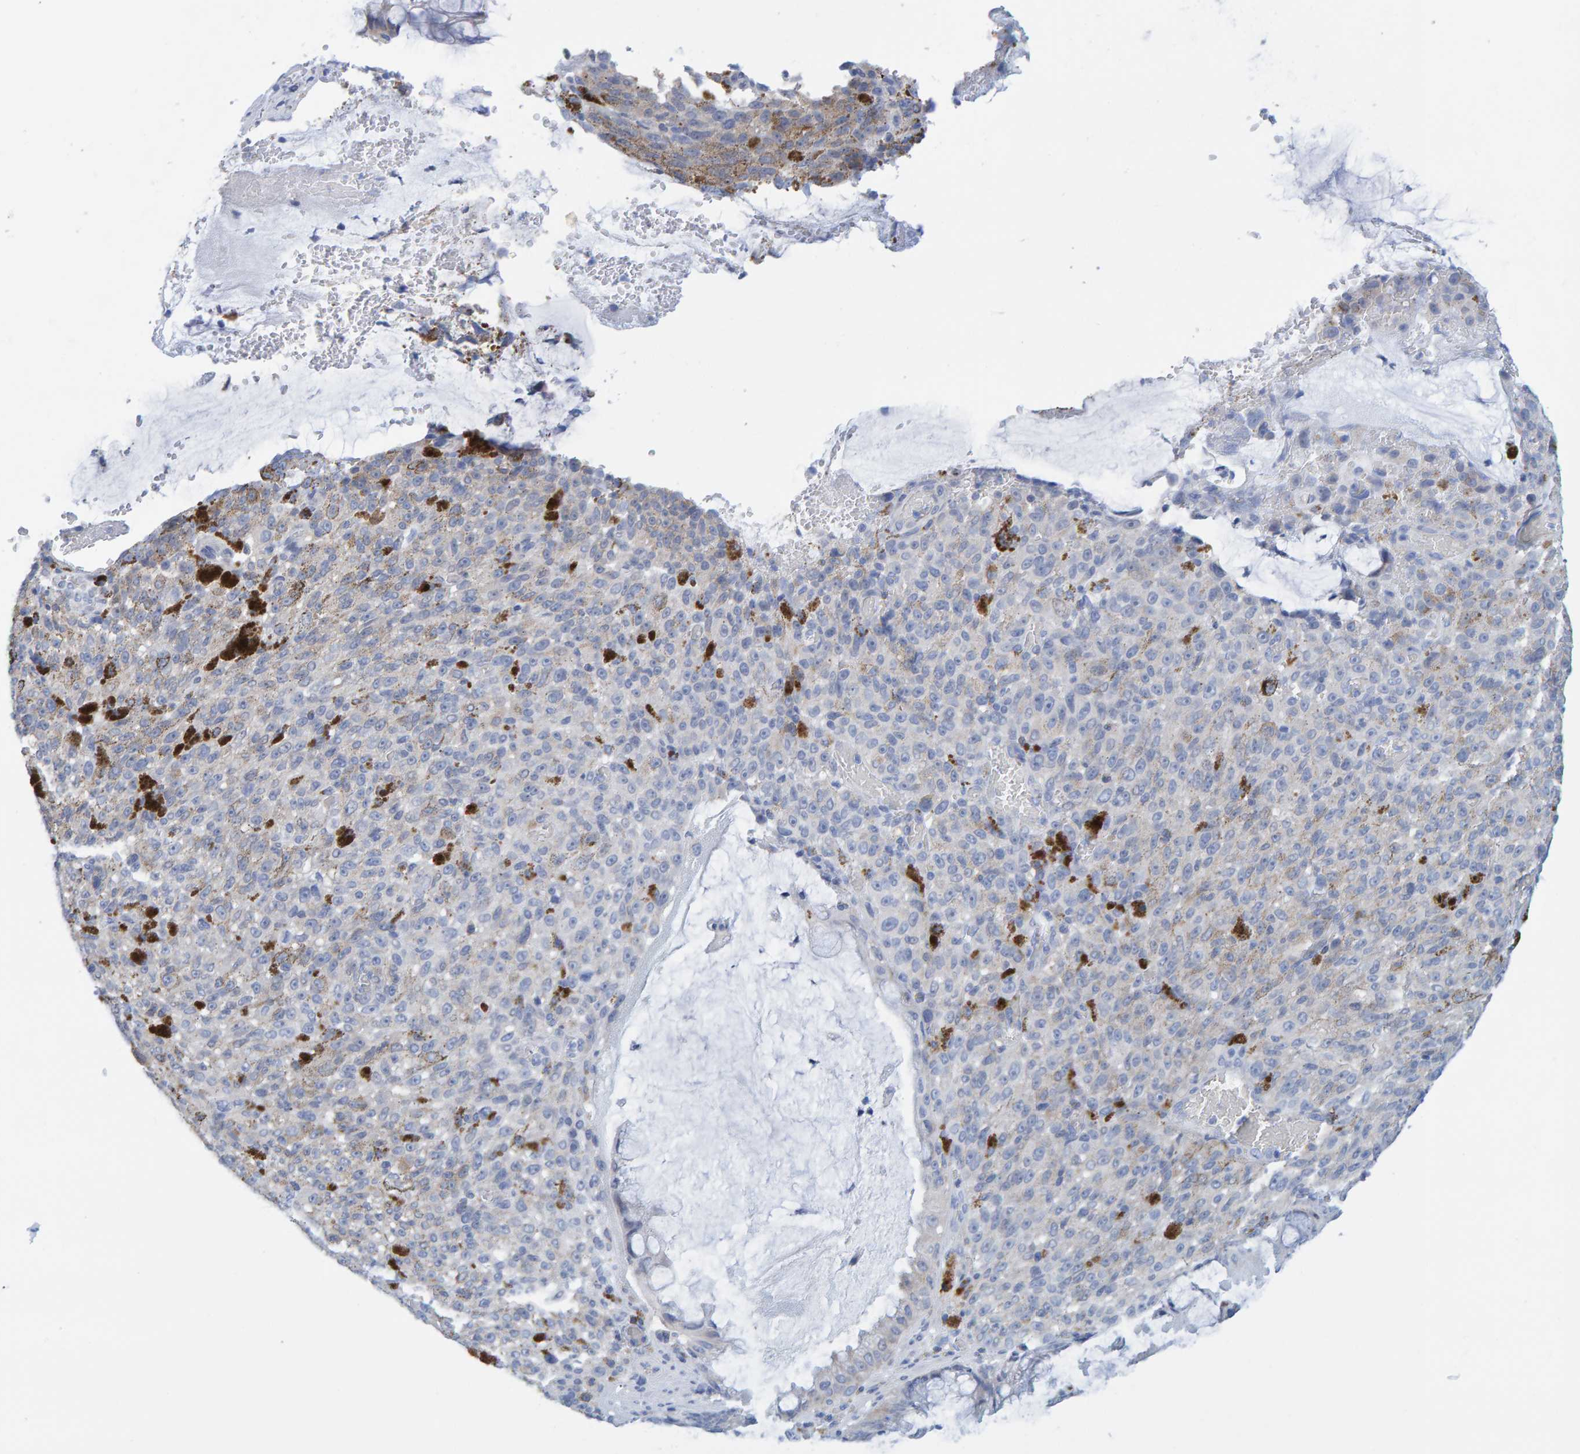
{"staining": {"intensity": "negative", "quantity": "none", "location": "none"}, "tissue": "melanoma", "cell_type": "Tumor cells", "image_type": "cancer", "snomed": [{"axis": "morphology", "description": "Malignant melanoma, NOS"}, {"axis": "topography", "description": "Rectum"}], "caption": "This is an immunohistochemistry (IHC) micrograph of melanoma. There is no expression in tumor cells.", "gene": "KLHL11", "patient": {"sex": "female", "age": 81}}